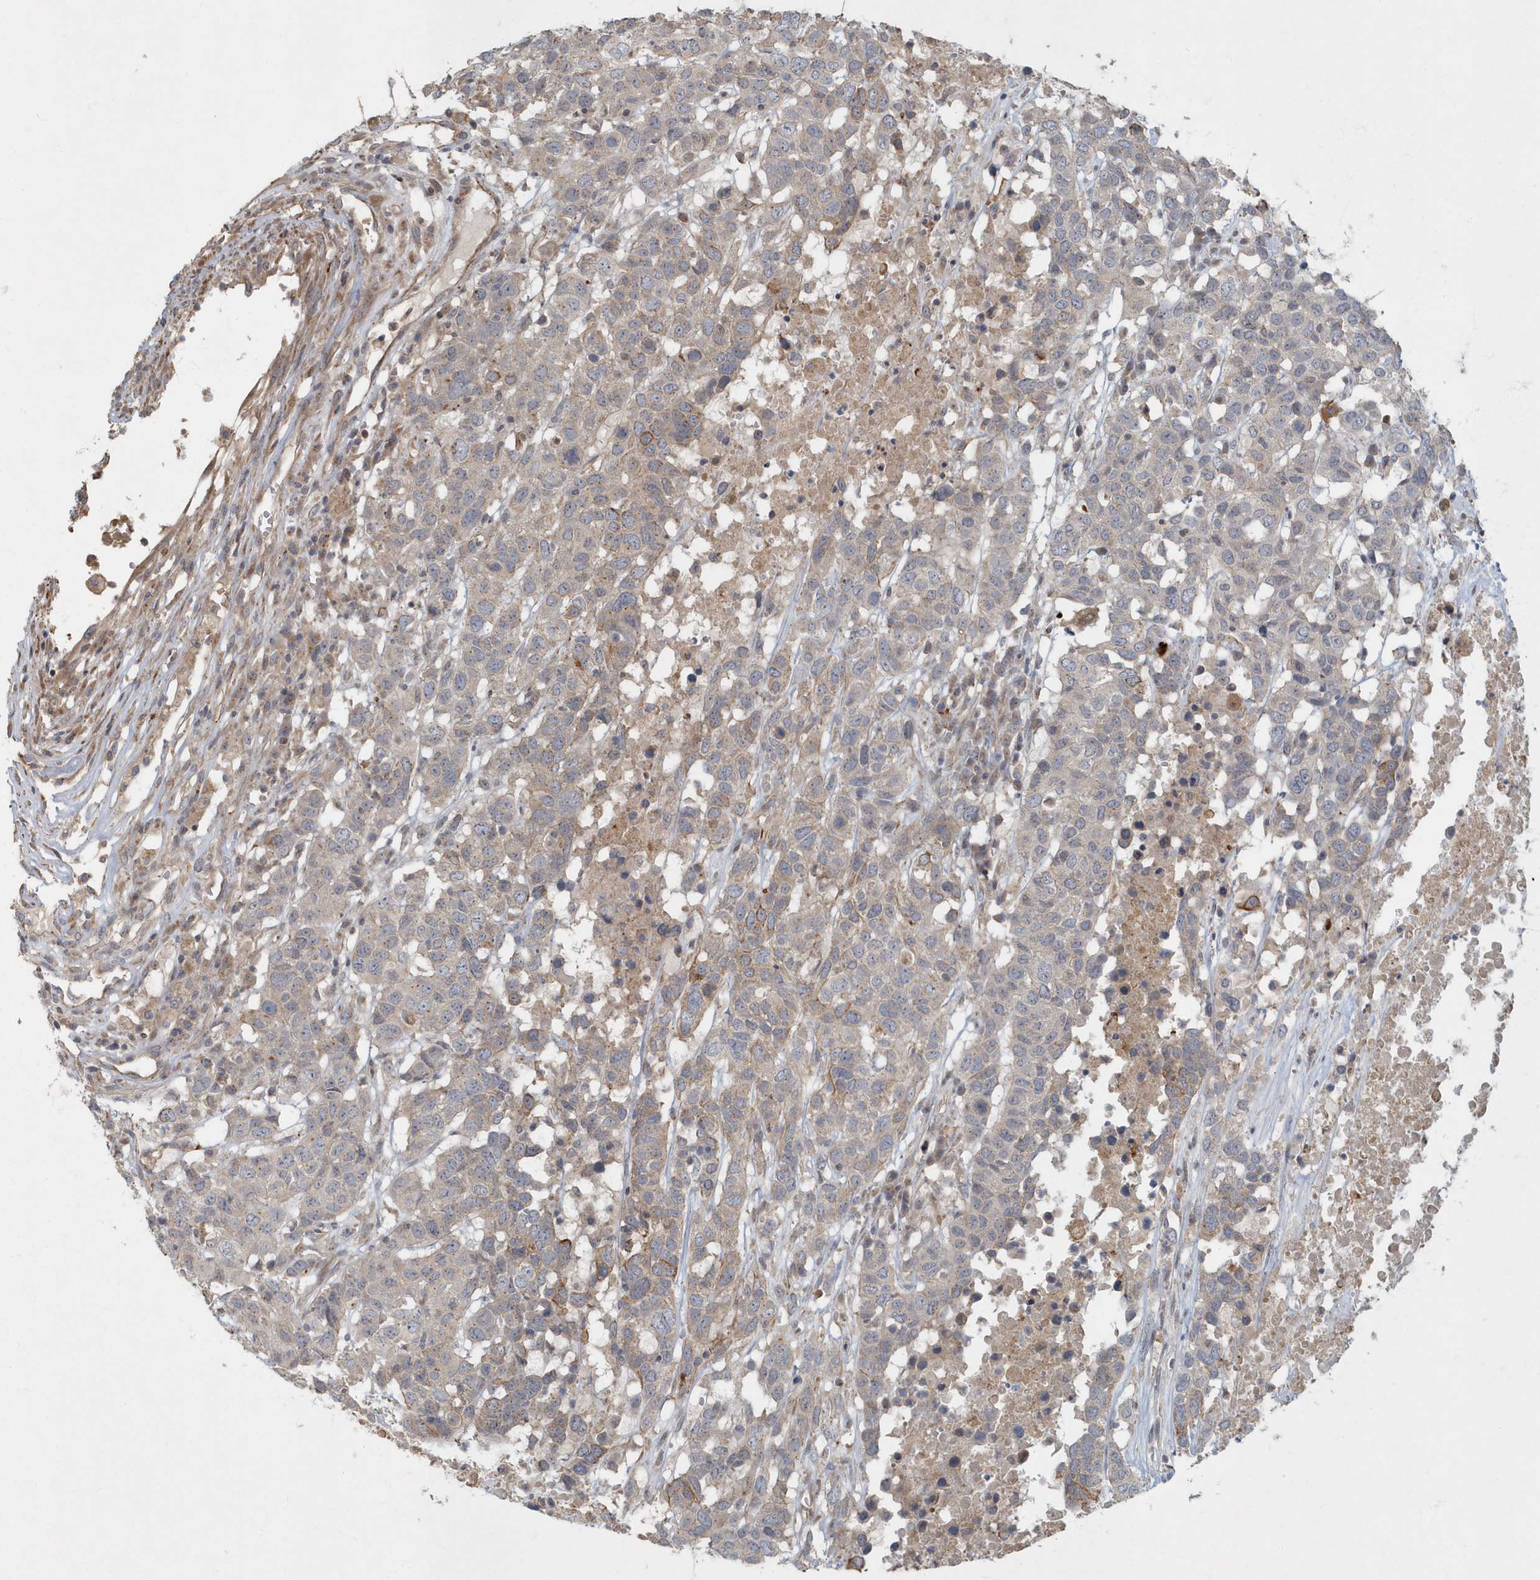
{"staining": {"intensity": "moderate", "quantity": "<25%", "location": "cytoplasmic/membranous"}, "tissue": "head and neck cancer", "cell_type": "Tumor cells", "image_type": "cancer", "snomed": [{"axis": "morphology", "description": "Squamous cell carcinoma, NOS"}, {"axis": "topography", "description": "Head-Neck"}], "caption": "Immunohistochemistry (IHC) histopathology image of neoplastic tissue: human head and neck cancer stained using immunohistochemistry (IHC) reveals low levels of moderate protein expression localized specifically in the cytoplasmic/membranous of tumor cells, appearing as a cytoplasmic/membranous brown color.", "gene": "ARHGEF38", "patient": {"sex": "male", "age": 66}}